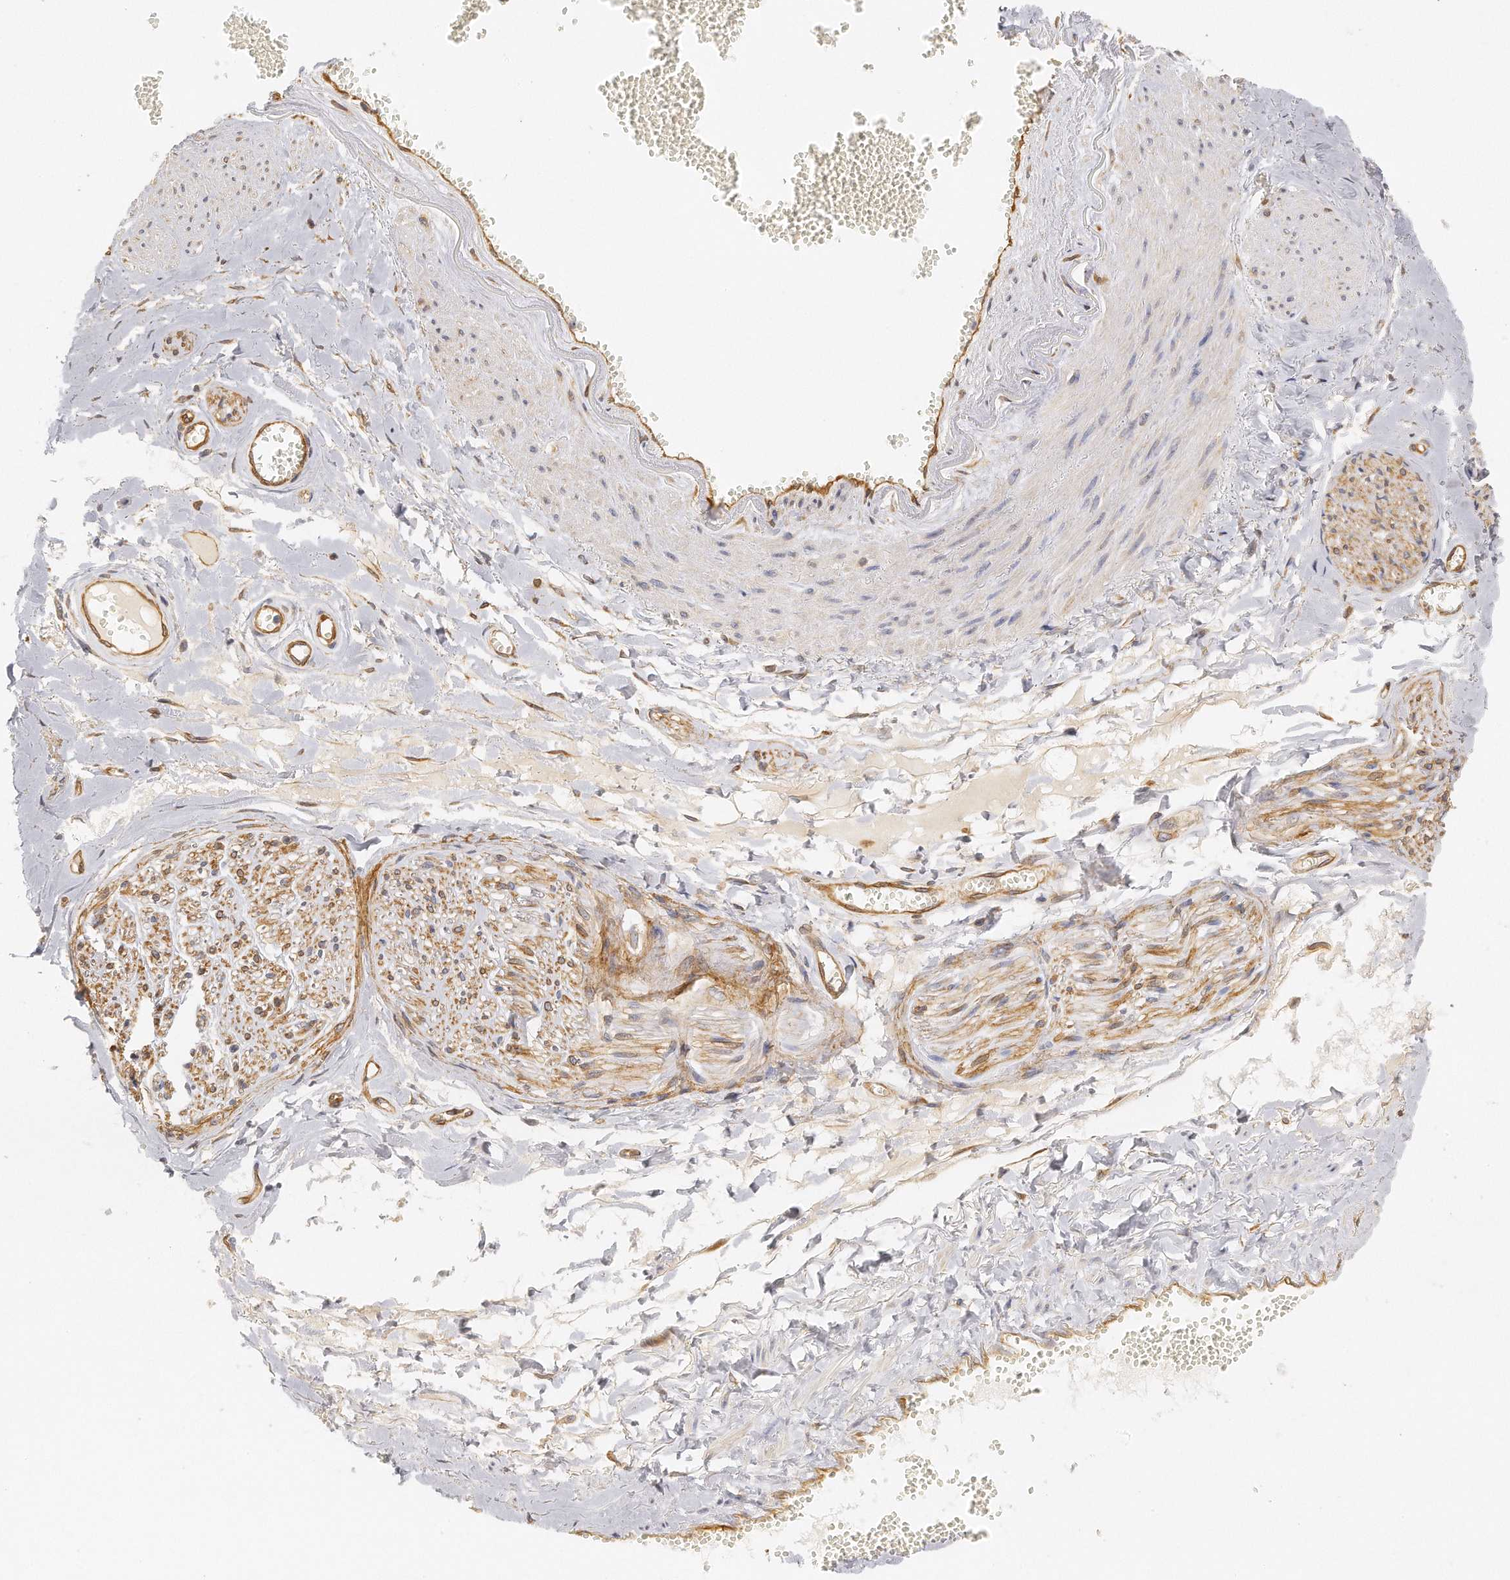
{"staining": {"intensity": "moderate", "quantity": "25%-75%", "location": "cytoplasmic/membranous"}, "tissue": "adipose tissue", "cell_type": "Adipocytes", "image_type": "normal", "snomed": [{"axis": "morphology", "description": "Normal tissue, NOS"}, {"axis": "morphology", "description": "Inflammation, NOS"}, {"axis": "topography", "description": "Salivary gland"}, {"axis": "topography", "description": "Peripheral nerve tissue"}], "caption": "Adipose tissue stained with DAB (3,3'-diaminobenzidine) immunohistochemistry (IHC) exhibits medium levels of moderate cytoplasmic/membranous staining in about 25%-75% of adipocytes. (DAB (3,3'-diaminobenzidine) IHC, brown staining for protein, blue staining for nuclei).", "gene": "CHST7", "patient": {"sex": "female", "age": 75}}